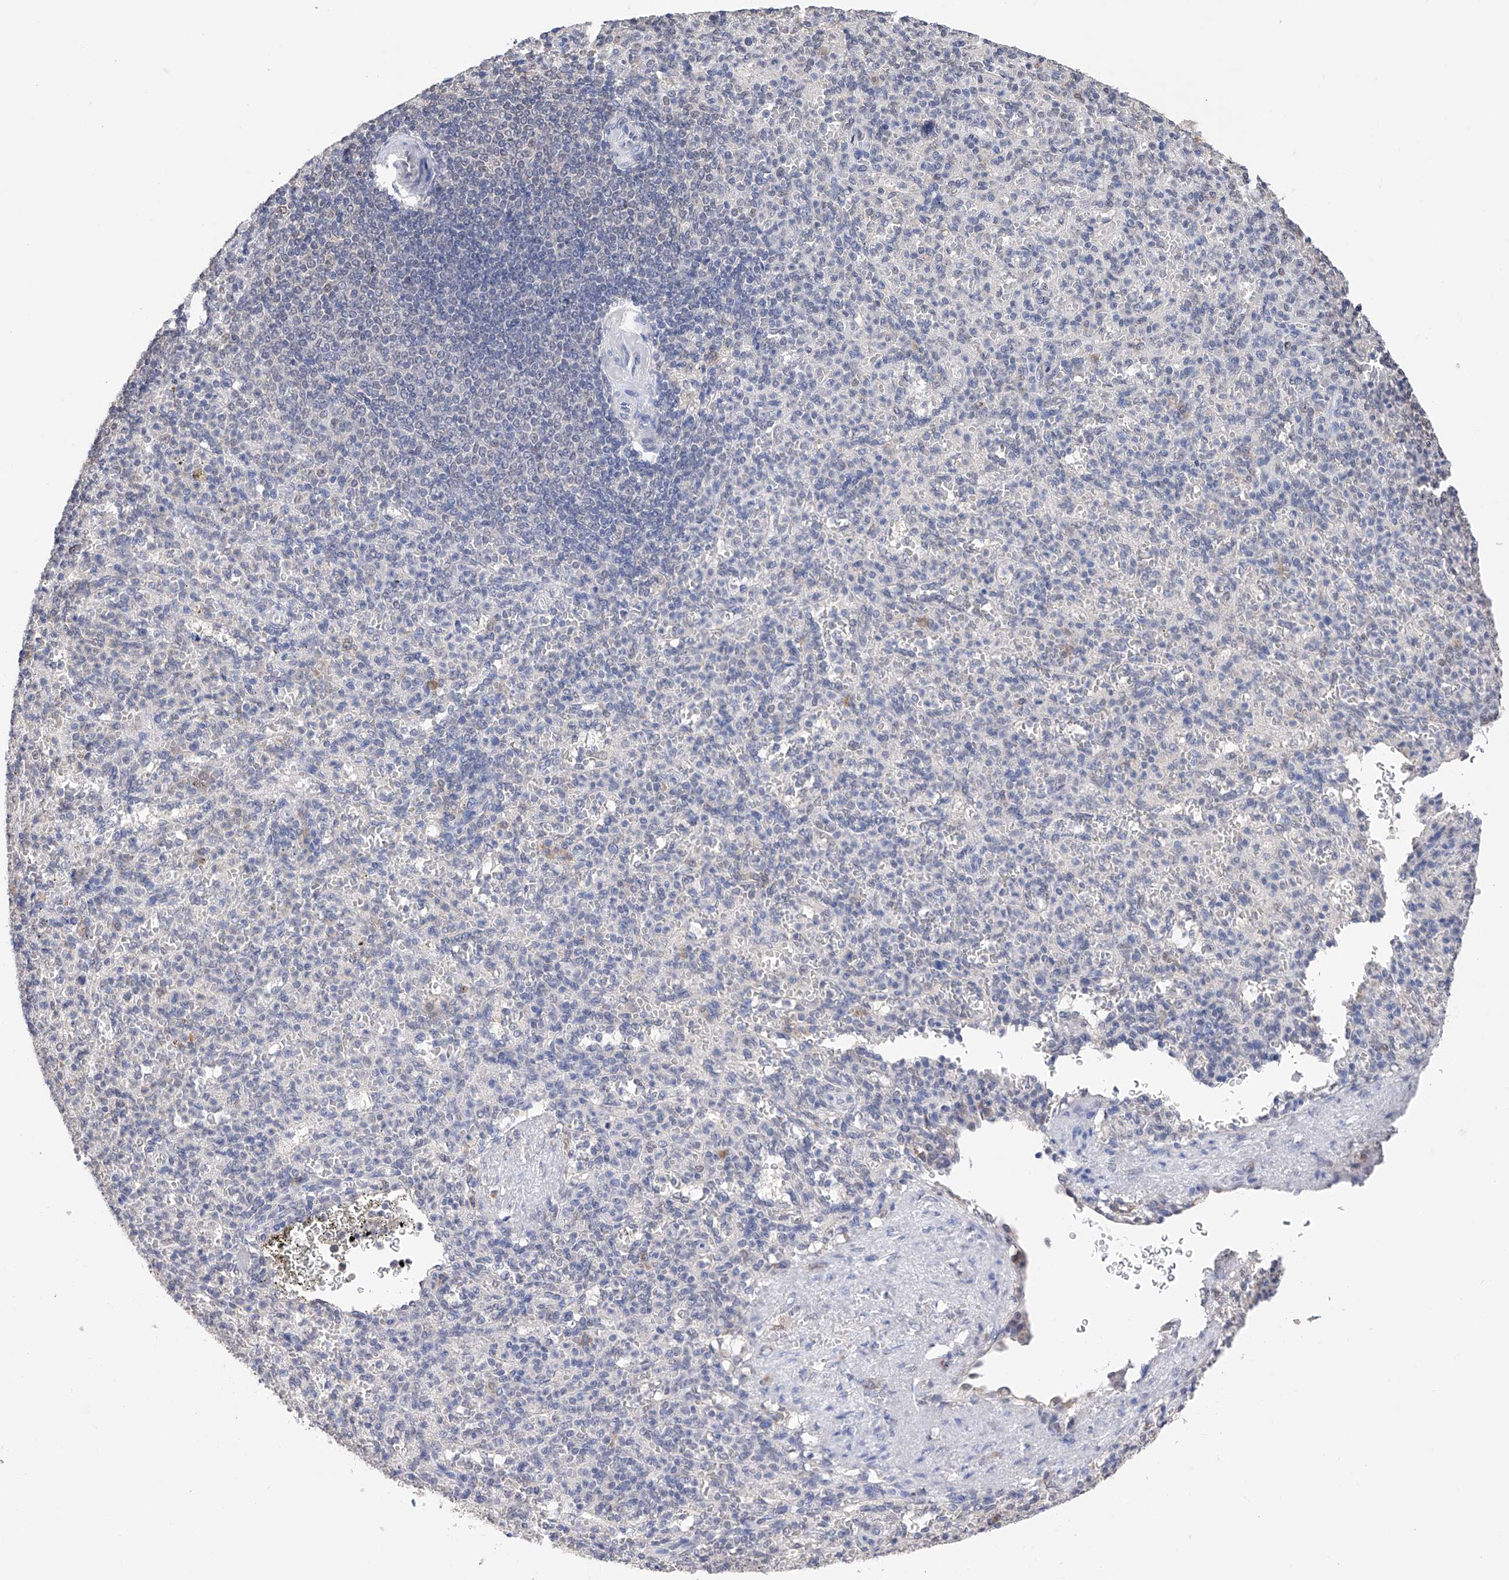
{"staining": {"intensity": "negative", "quantity": "none", "location": "none"}, "tissue": "spleen", "cell_type": "Cells in red pulp", "image_type": "normal", "snomed": [{"axis": "morphology", "description": "Normal tissue, NOS"}, {"axis": "topography", "description": "Spleen"}], "caption": "IHC histopathology image of unremarkable spleen stained for a protein (brown), which demonstrates no staining in cells in red pulp.", "gene": "DMAP1", "patient": {"sex": "female", "age": 74}}